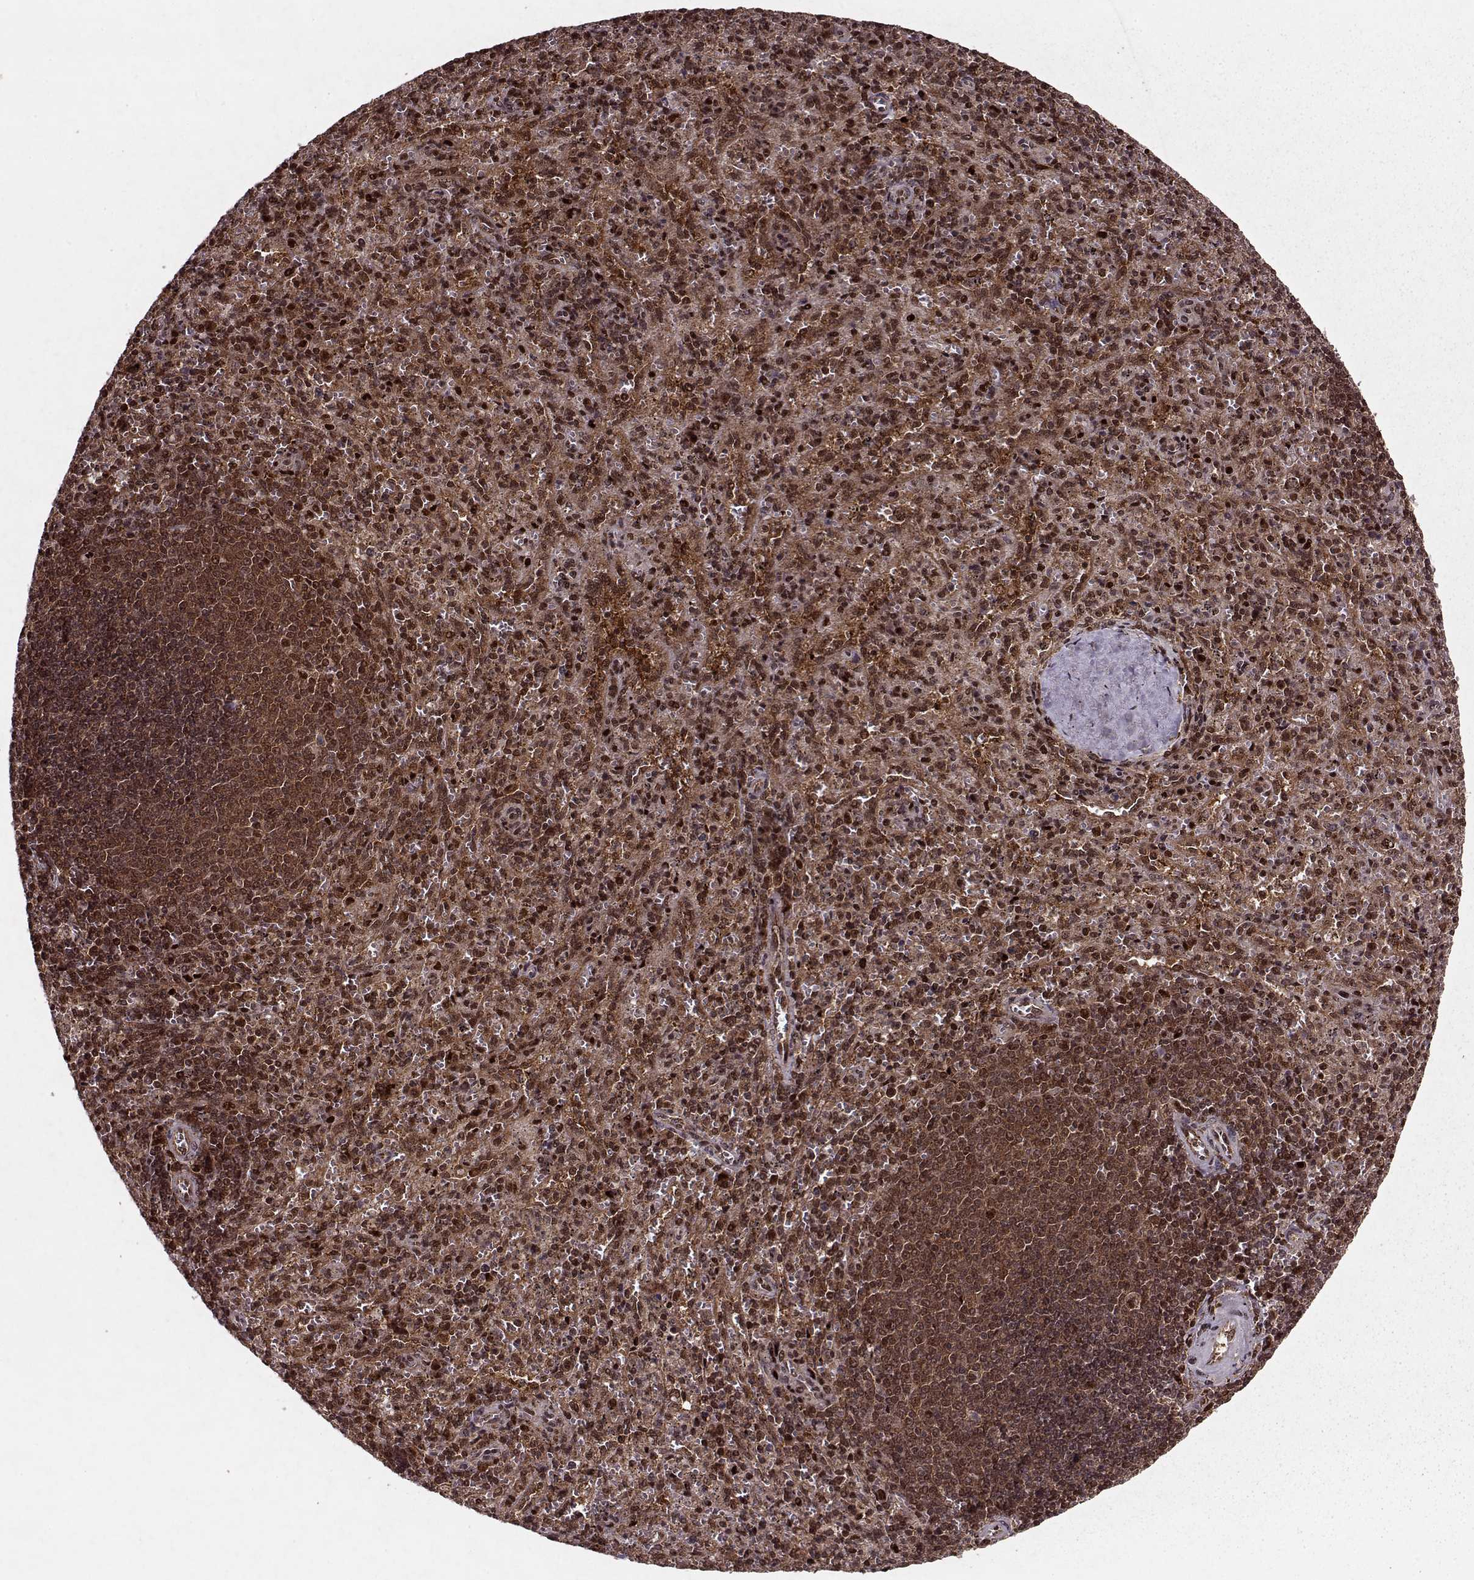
{"staining": {"intensity": "strong", "quantity": ">75%", "location": "cytoplasmic/membranous,nuclear"}, "tissue": "spleen", "cell_type": "Cells in red pulp", "image_type": "normal", "snomed": [{"axis": "morphology", "description": "Normal tissue, NOS"}, {"axis": "topography", "description": "Spleen"}], "caption": "Human spleen stained with a brown dye exhibits strong cytoplasmic/membranous,nuclear positive staining in approximately >75% of cells in red pulp.", "gene": "PSMA7", "patient": {"sex": "male", "age": 57}}